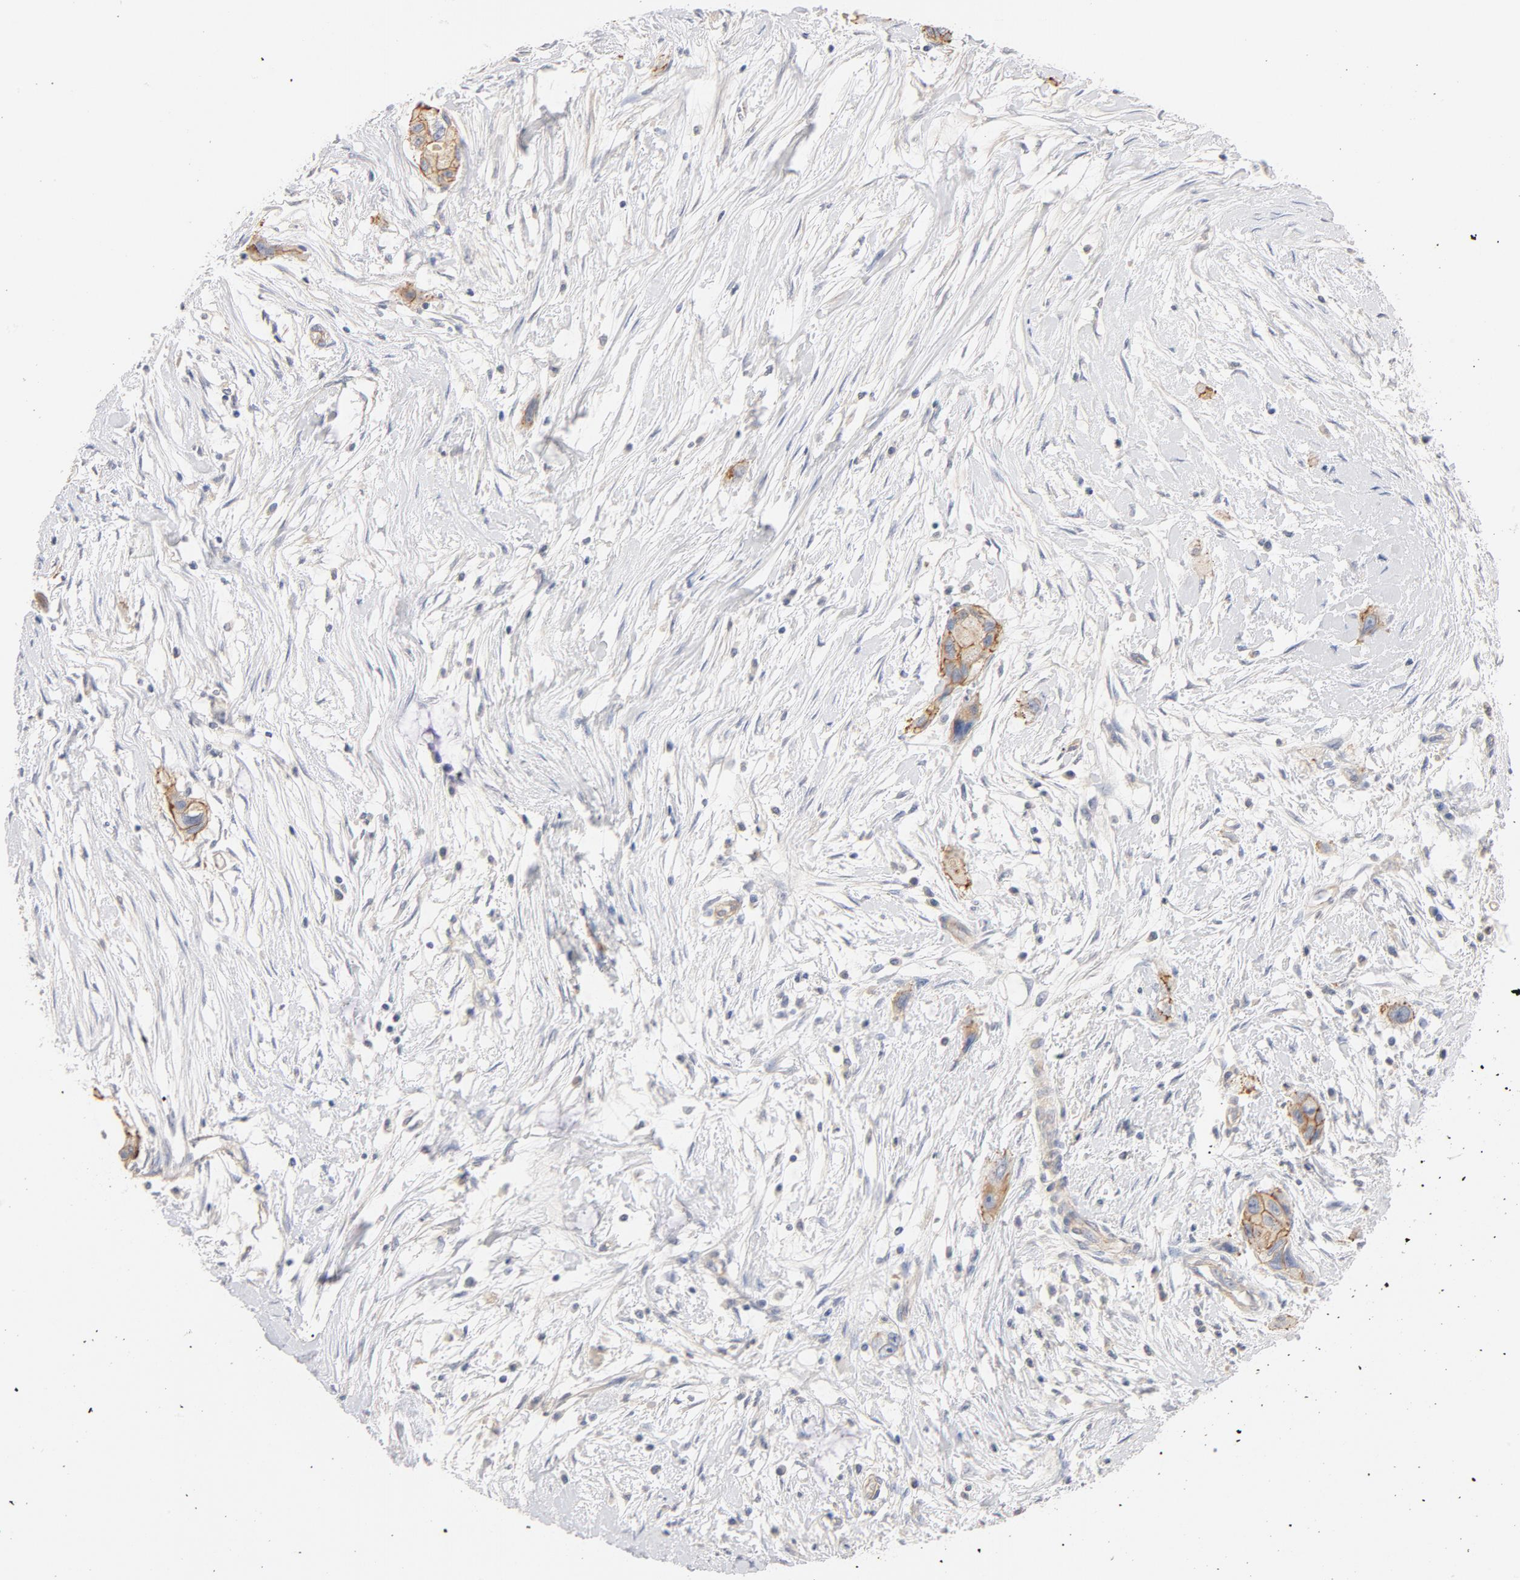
{"staining": {"intensity": "moderate", "quantity": ">75%", "location": "cytoplasmic/membranous"}, "tissue": "pancreatic cancer", "cell_type": "Tumor cells", "image_type": "cancer", "snomed": [{"axis": "morphology", "description": "Adenocarcinoma, NOS"}, {"axis": "topography", "description": "Pancreas"}], "caption": "High-power microscopy captured an IHC photomicrograph of pancreatic cancer (adenocarcinoma), revealing moderate cytoplasmic/membranous staining in about >75% of tumor cells.", "gene": "STRN3", "patient": {"sex": "female", "age": 60}}